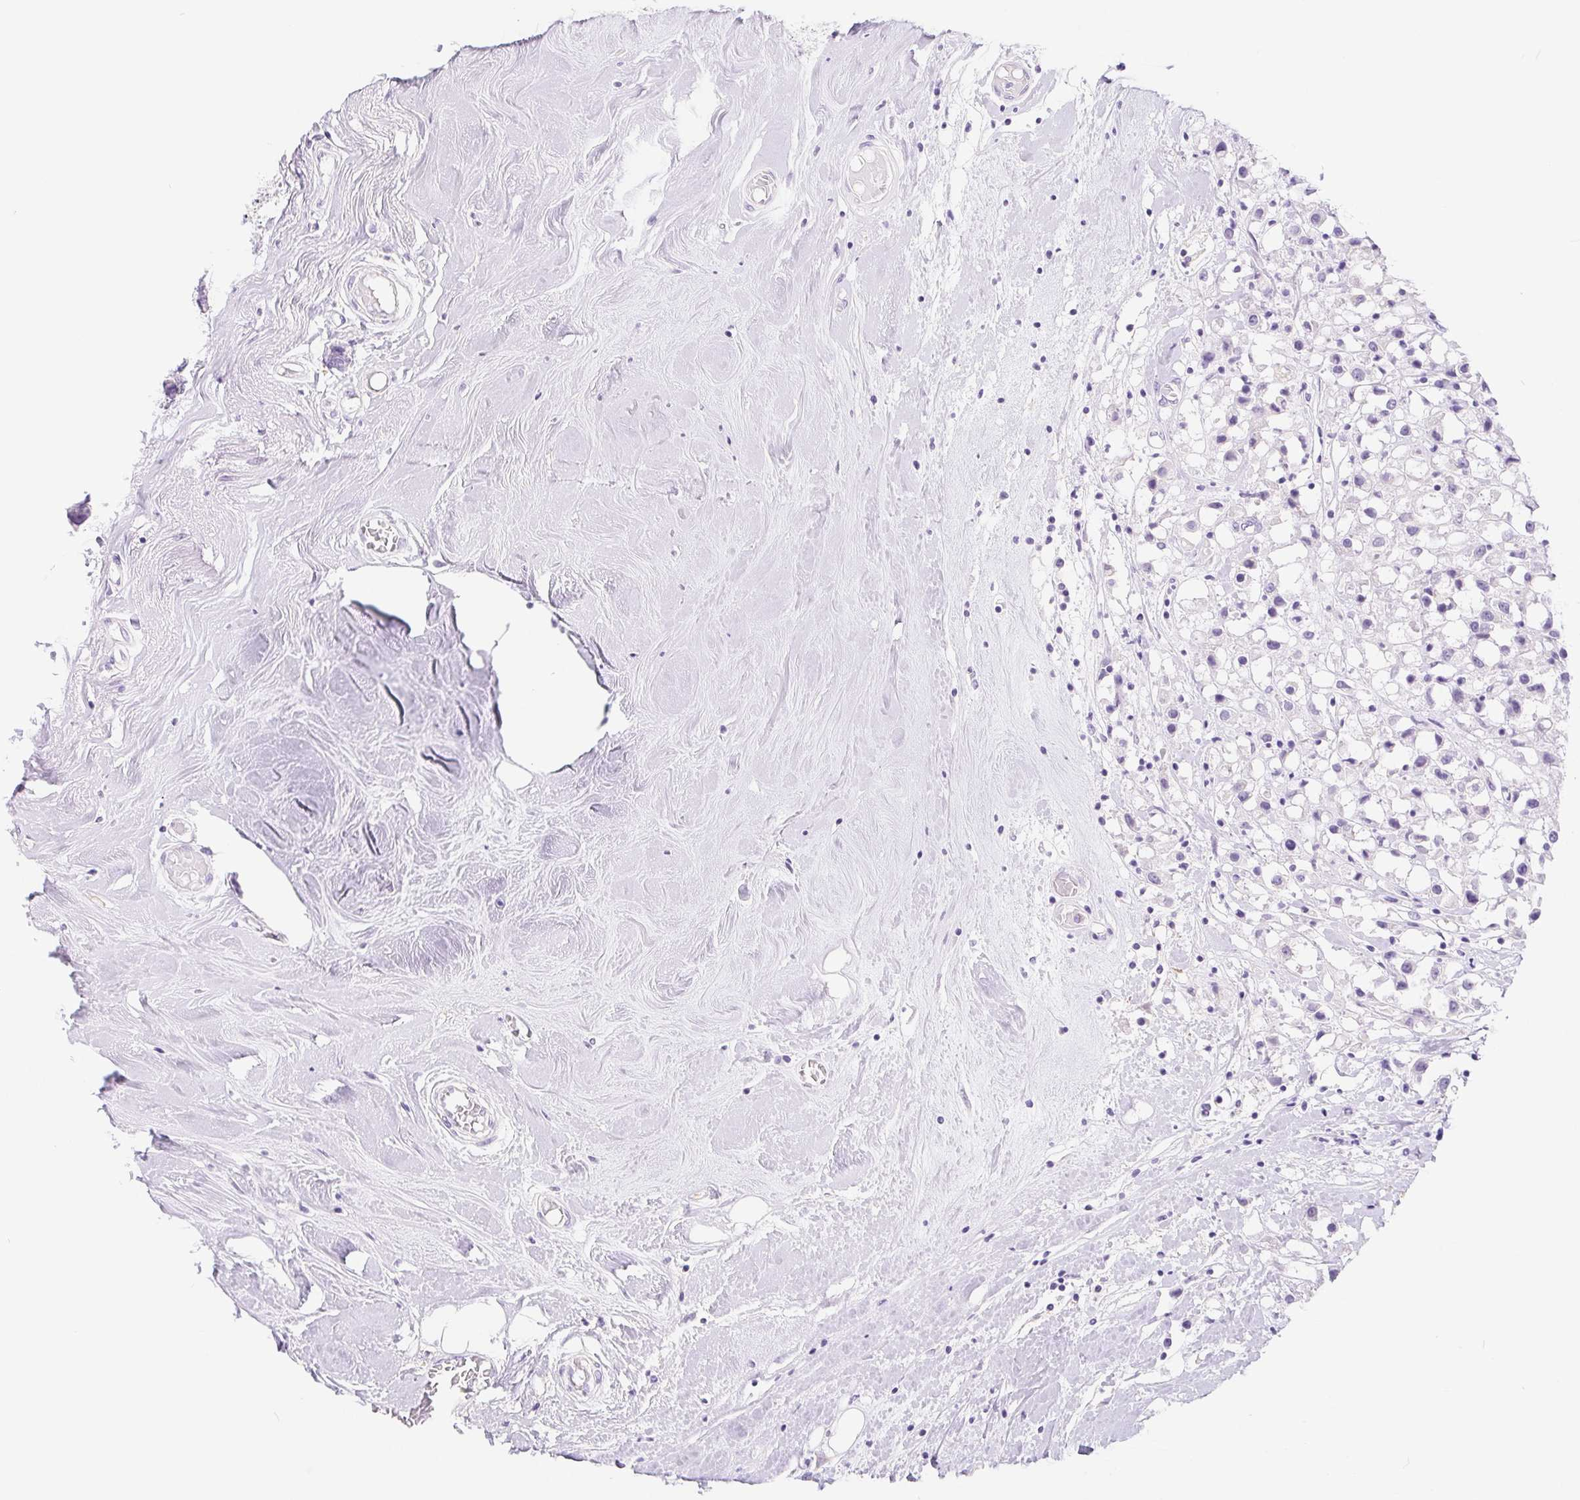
{"staining": {"intensity": "negative", "quantity": "none", "location": "none"}, "tissue": "breast cancer", "cell_type": "Tumor cells", "image_type": "cancer", "snomed": [{"axis": "morphology", "description": "Duct carcinoma"}, {"axis": "topography", "description": "Breast"}], "caption": "This photomicrograph is of breast cancer stained with IHC to label a protein in brown with the nuclei are counter-stained blue. There is no positivity in tumor cells.", "gene": "DYNC2LI1", "patient": {"sex": "female", "age": 61}}